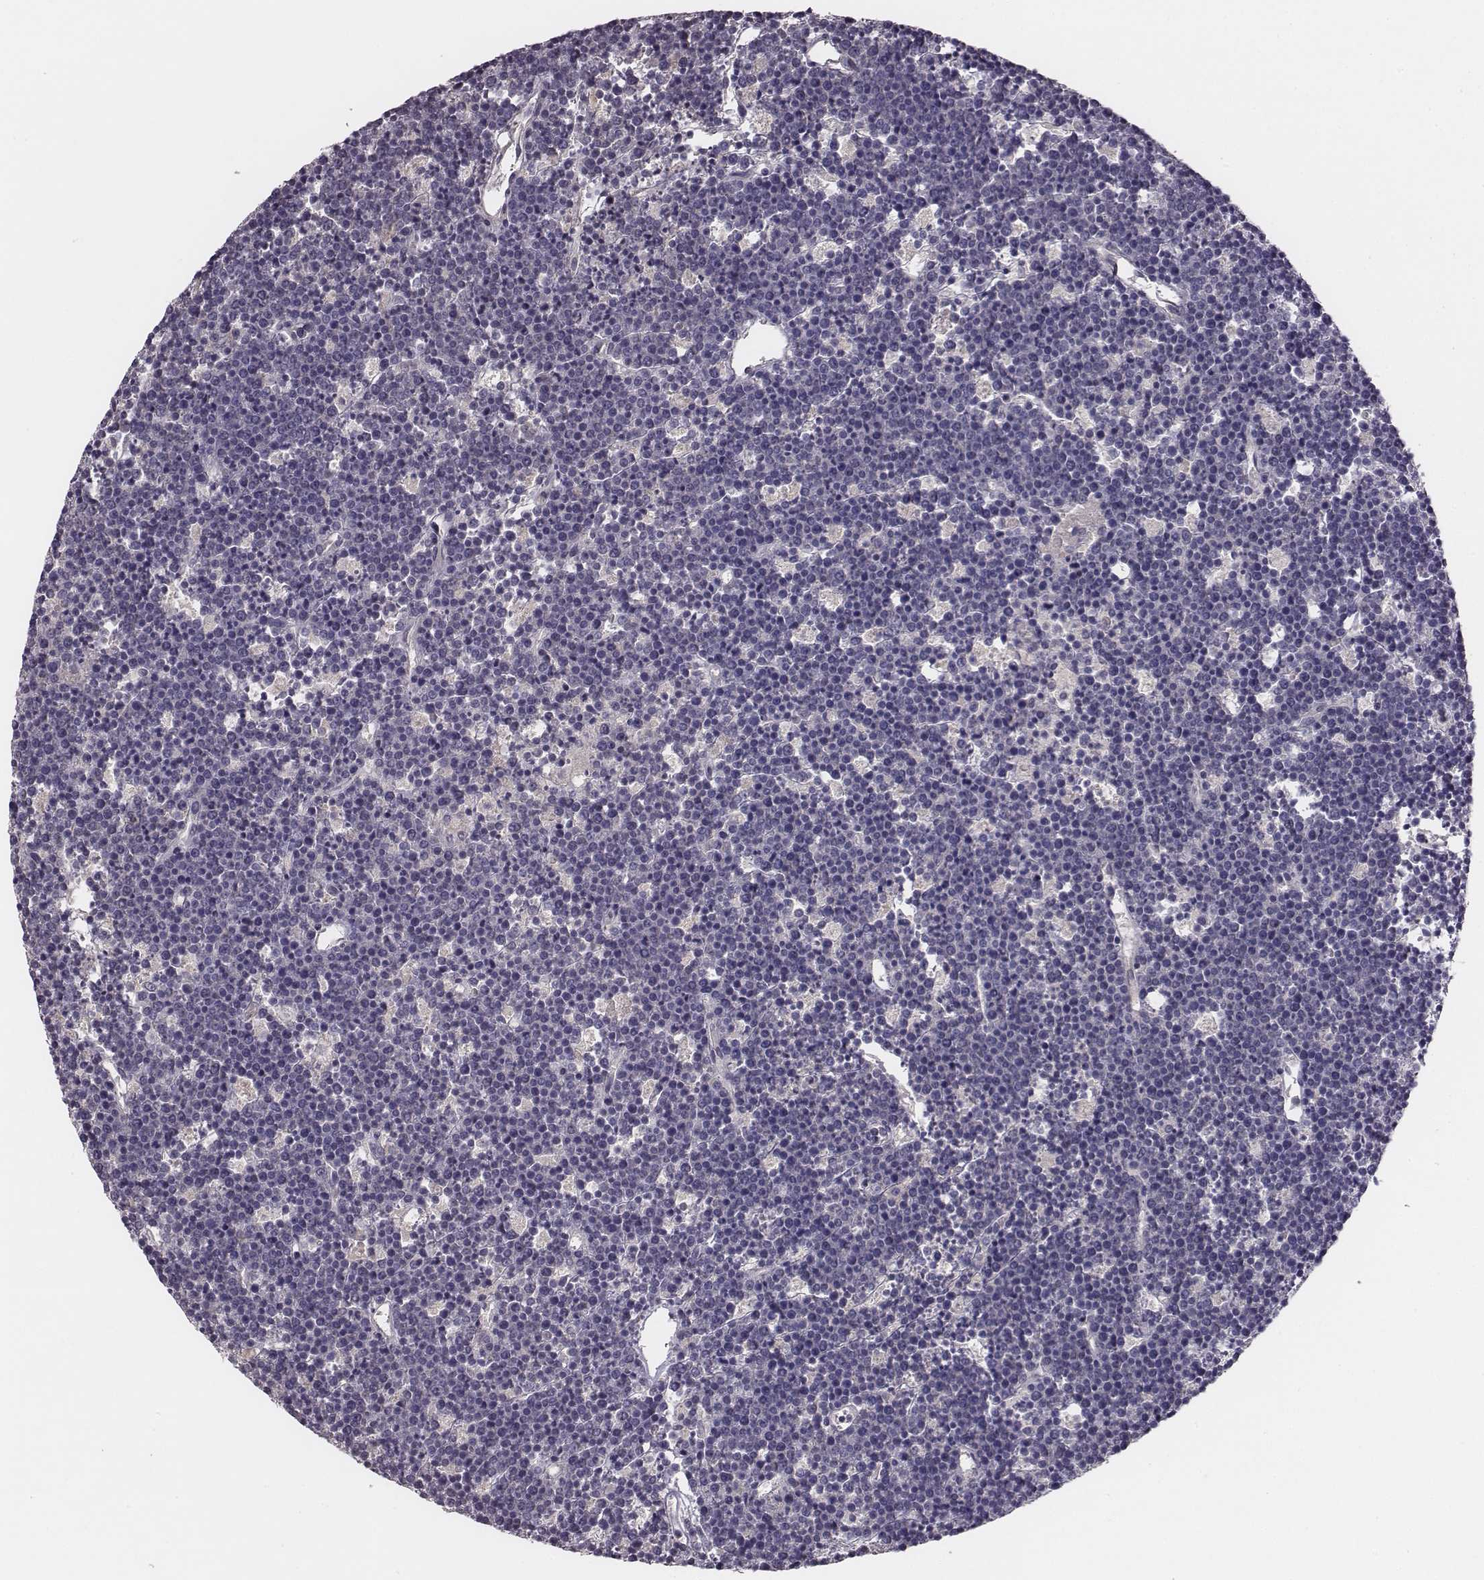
{"staining": {"intensity": "negative", "quantity": "none", "location": "none"}, "tissue": "lymphoma", "cell_type": "Tumor cells", "image_type": "cancer", "snomed": [{"axis": "morphology", "description": "Malignant lymphoma, non-Hodgkin's type, High grade"}, {"axis": "topography", "description": "Ovary"}], "caption": "Tumor cells show no significant staining in lymphoma.", "gene": "SLC22A6", "patient": {"sex": "female", "age": 56}}